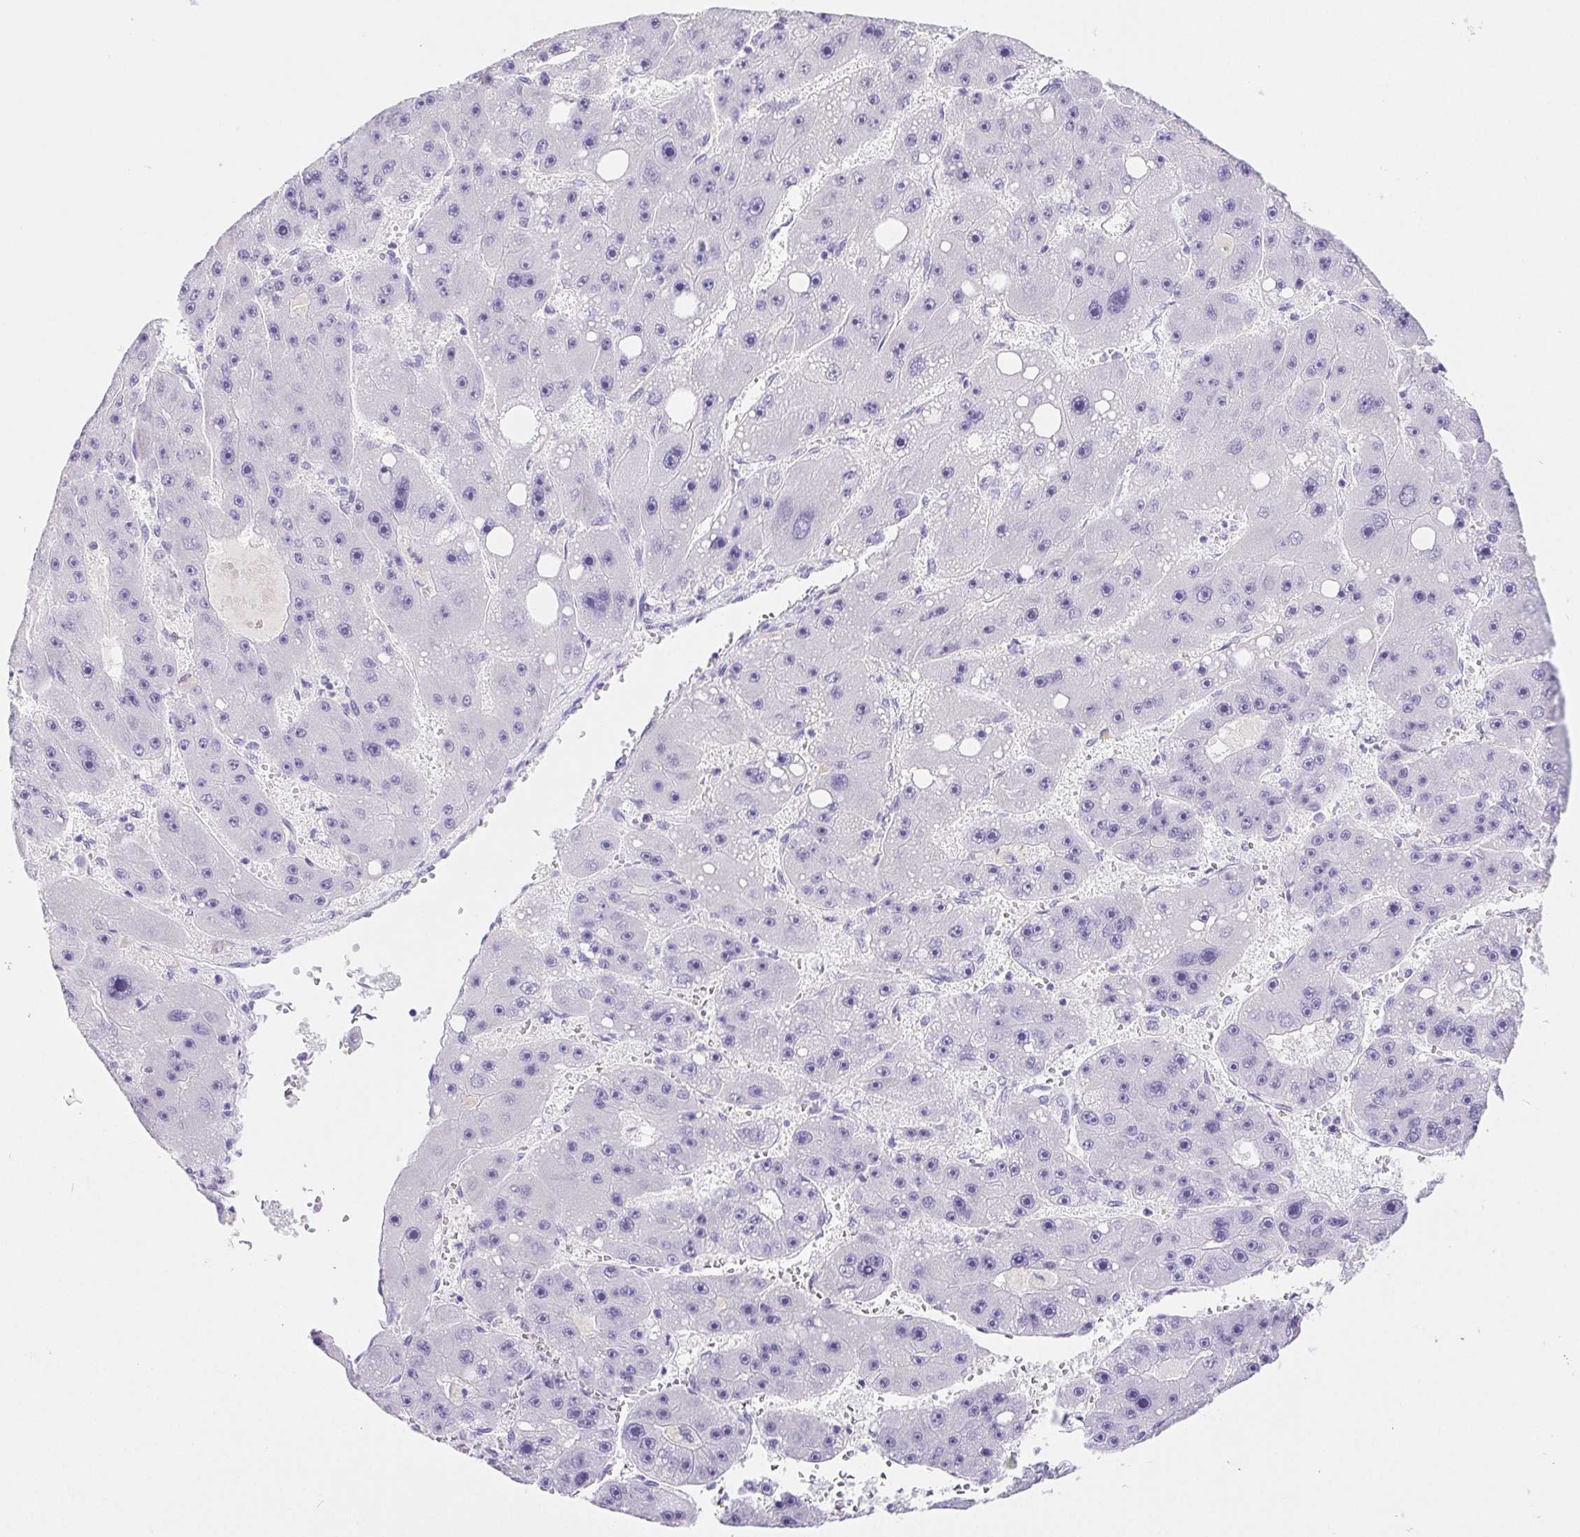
{"staining": {"intensity": "negative", "quantity": "none", "location": "none"}, "tissue": "liver cancer", "cell_type": "Tumor cells", "image_type": "cancer", "snomed": [{"axis": "morphology", "description": "Carcinoma, Hepatocellular, NOS"}, {"axis": "topography", "description": "Liver"}], "caption": "Liver hepatocellular carcinoma stained for a protein using IHC displays no positivity tumor cells.", "gene": "PNLIP", "patient": {"sex": "female", "age": 61}}